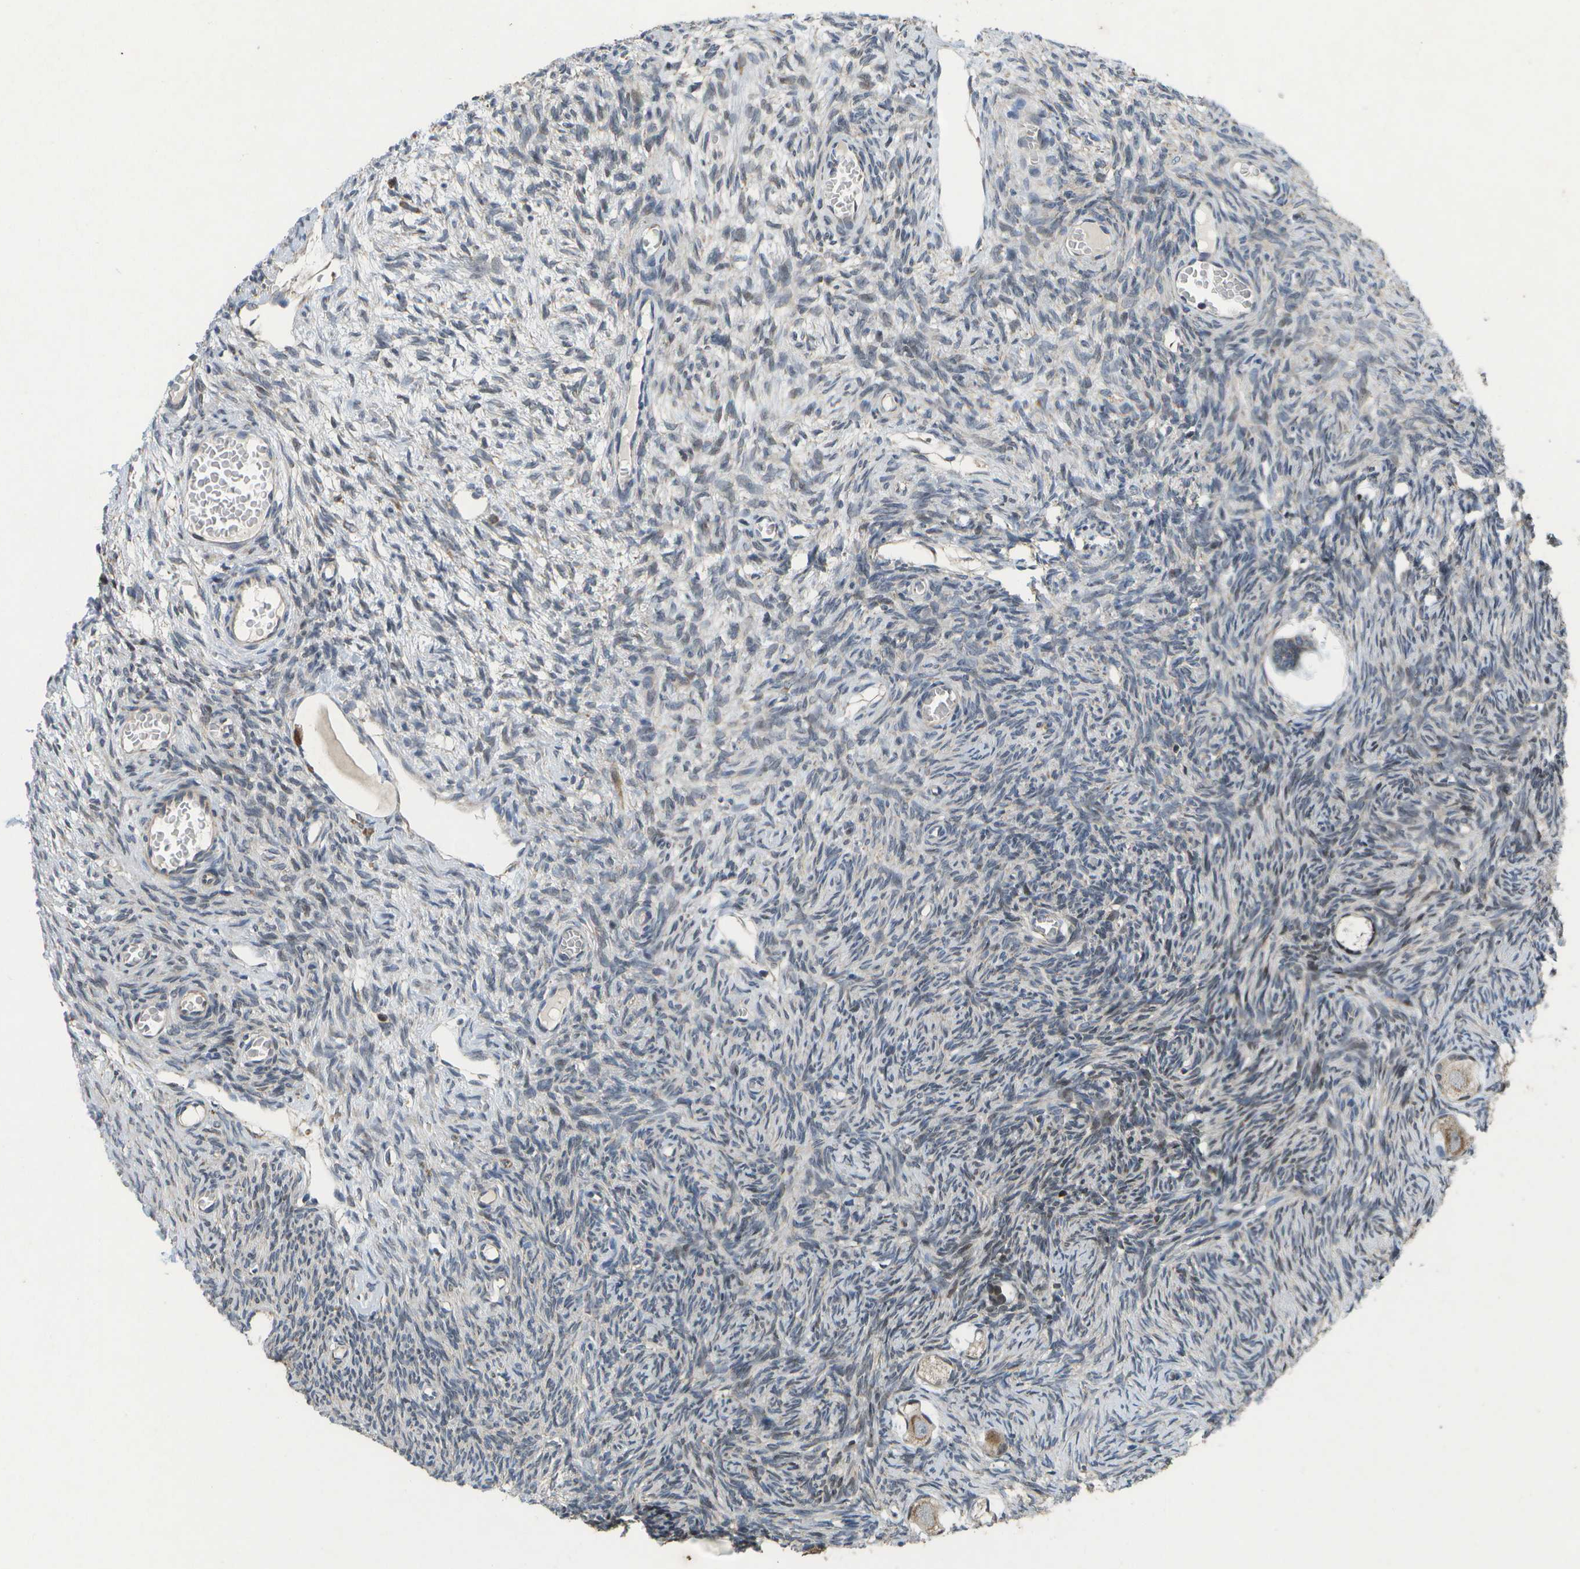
{"staining": {"intensity": "moderate", "quantity": ">75%", "location": "cytoplasmic/membranous"}, "tissue": "ovary", "cell_type": "Follicle cells", "image_type": "normal", "snomed": [{"axis": "morphology", "description": "Normal tissue, NOS"}, {"axis": "topography", "description": "Ovary"}], "caption": "Follicle cells reveal moderate cytoplasmic/membranous positivity in approximately >75% of cells in normal ovary. Nuclei are stained in blue.", "gene": "HADHA", "patient": {"sex": "female", "age": 27}}